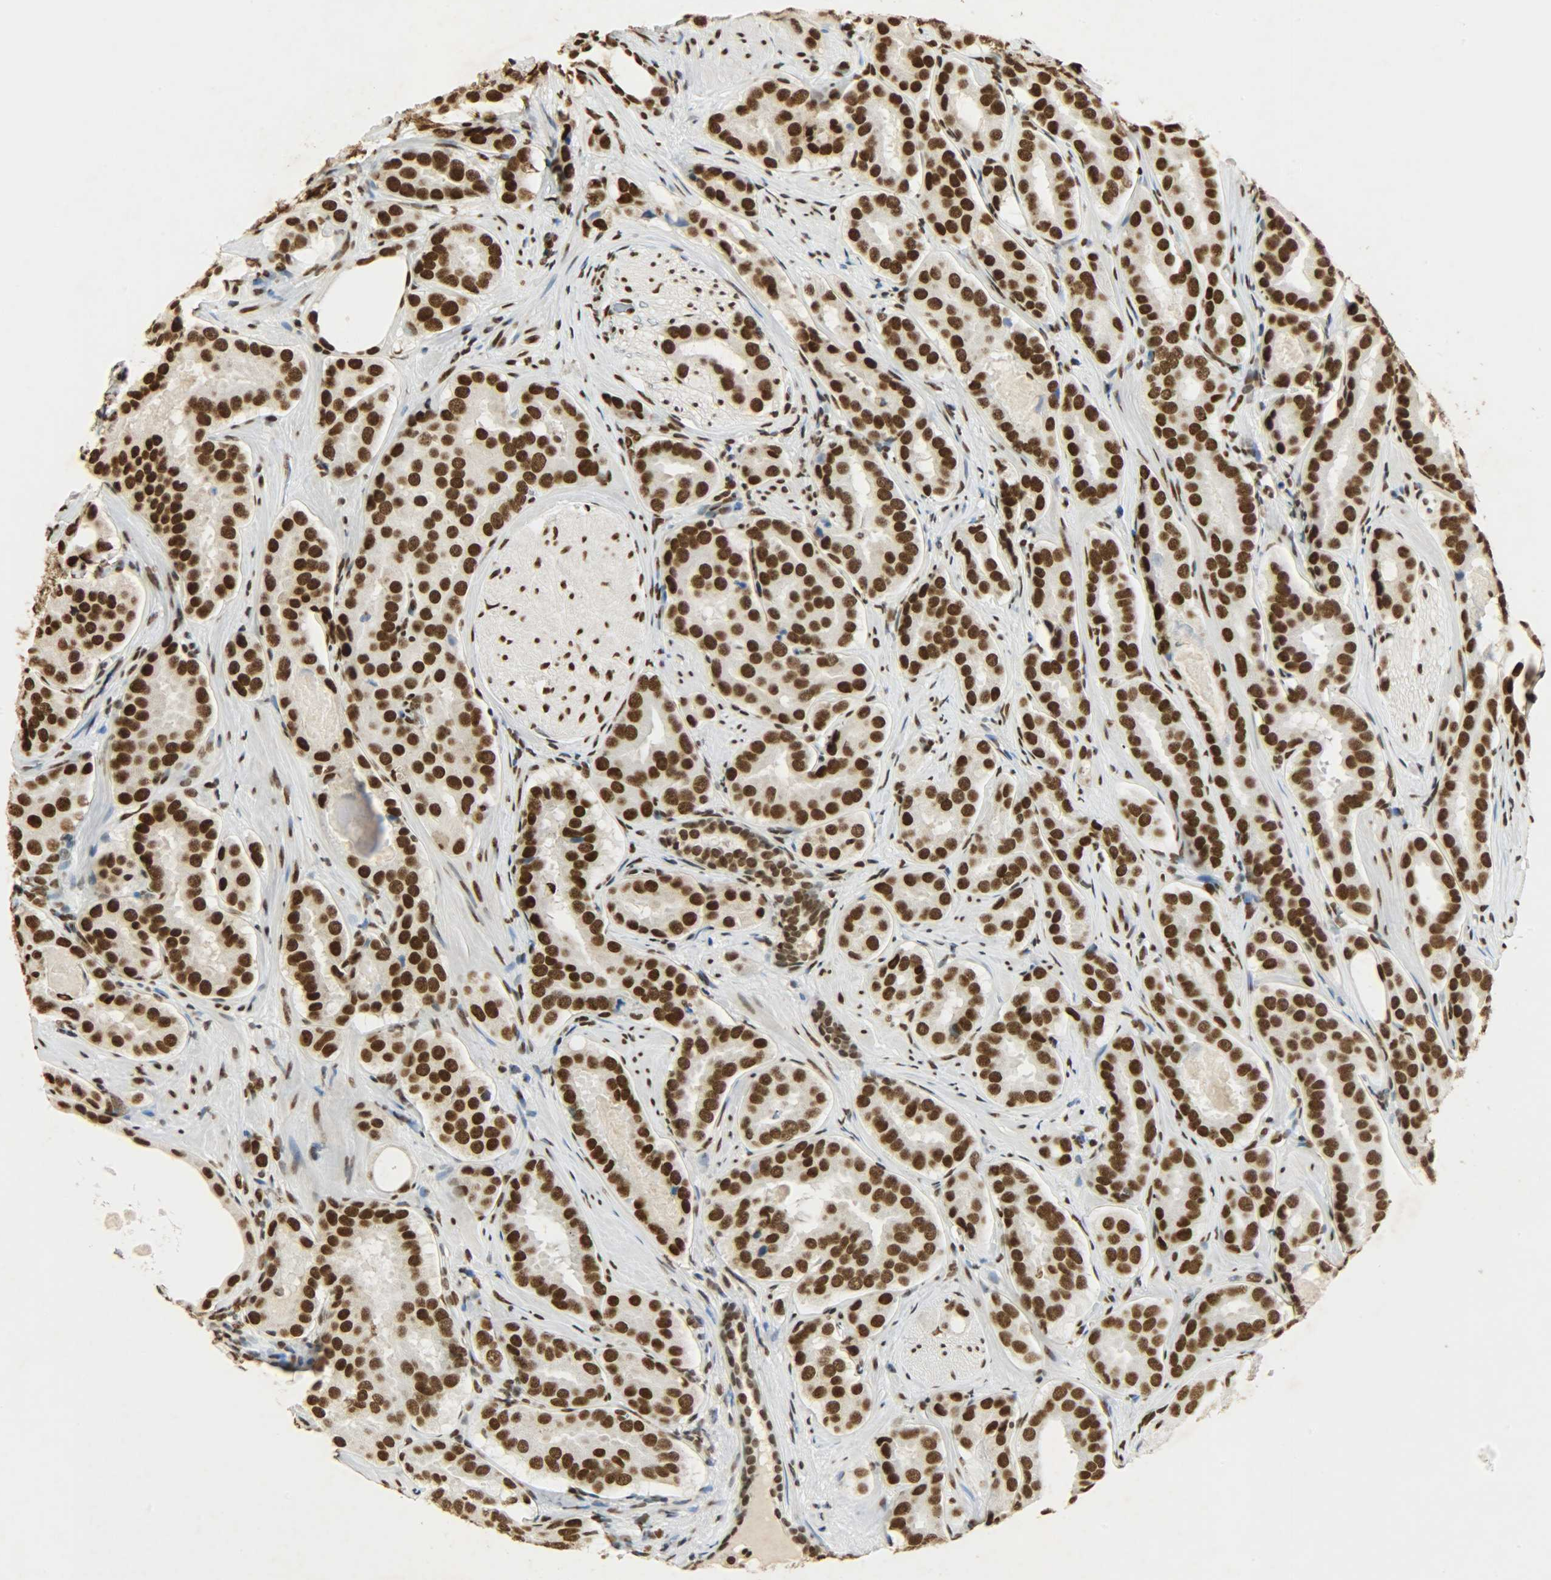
{"staining": {"intensity": "strong", "quantity": ">75%", "location": "nuclear"}, "tissue": "prostate cancer", "cell_type": "Tumor cells", "image_type": "cancer", "snomed": [{"axis": "morphology", "description": "Adenocarcinoma, Low grade"}, {"axis": "topography", "description": "Prostate"}], "caption": "Low-grade adenocarcinoma (prostate) stained with a brown dye displays strong nuclear positive expression in approximately >75% of tumor cells.", "gene": "KHDRBS1", "patient": {"sex": "male", "age": 59}}